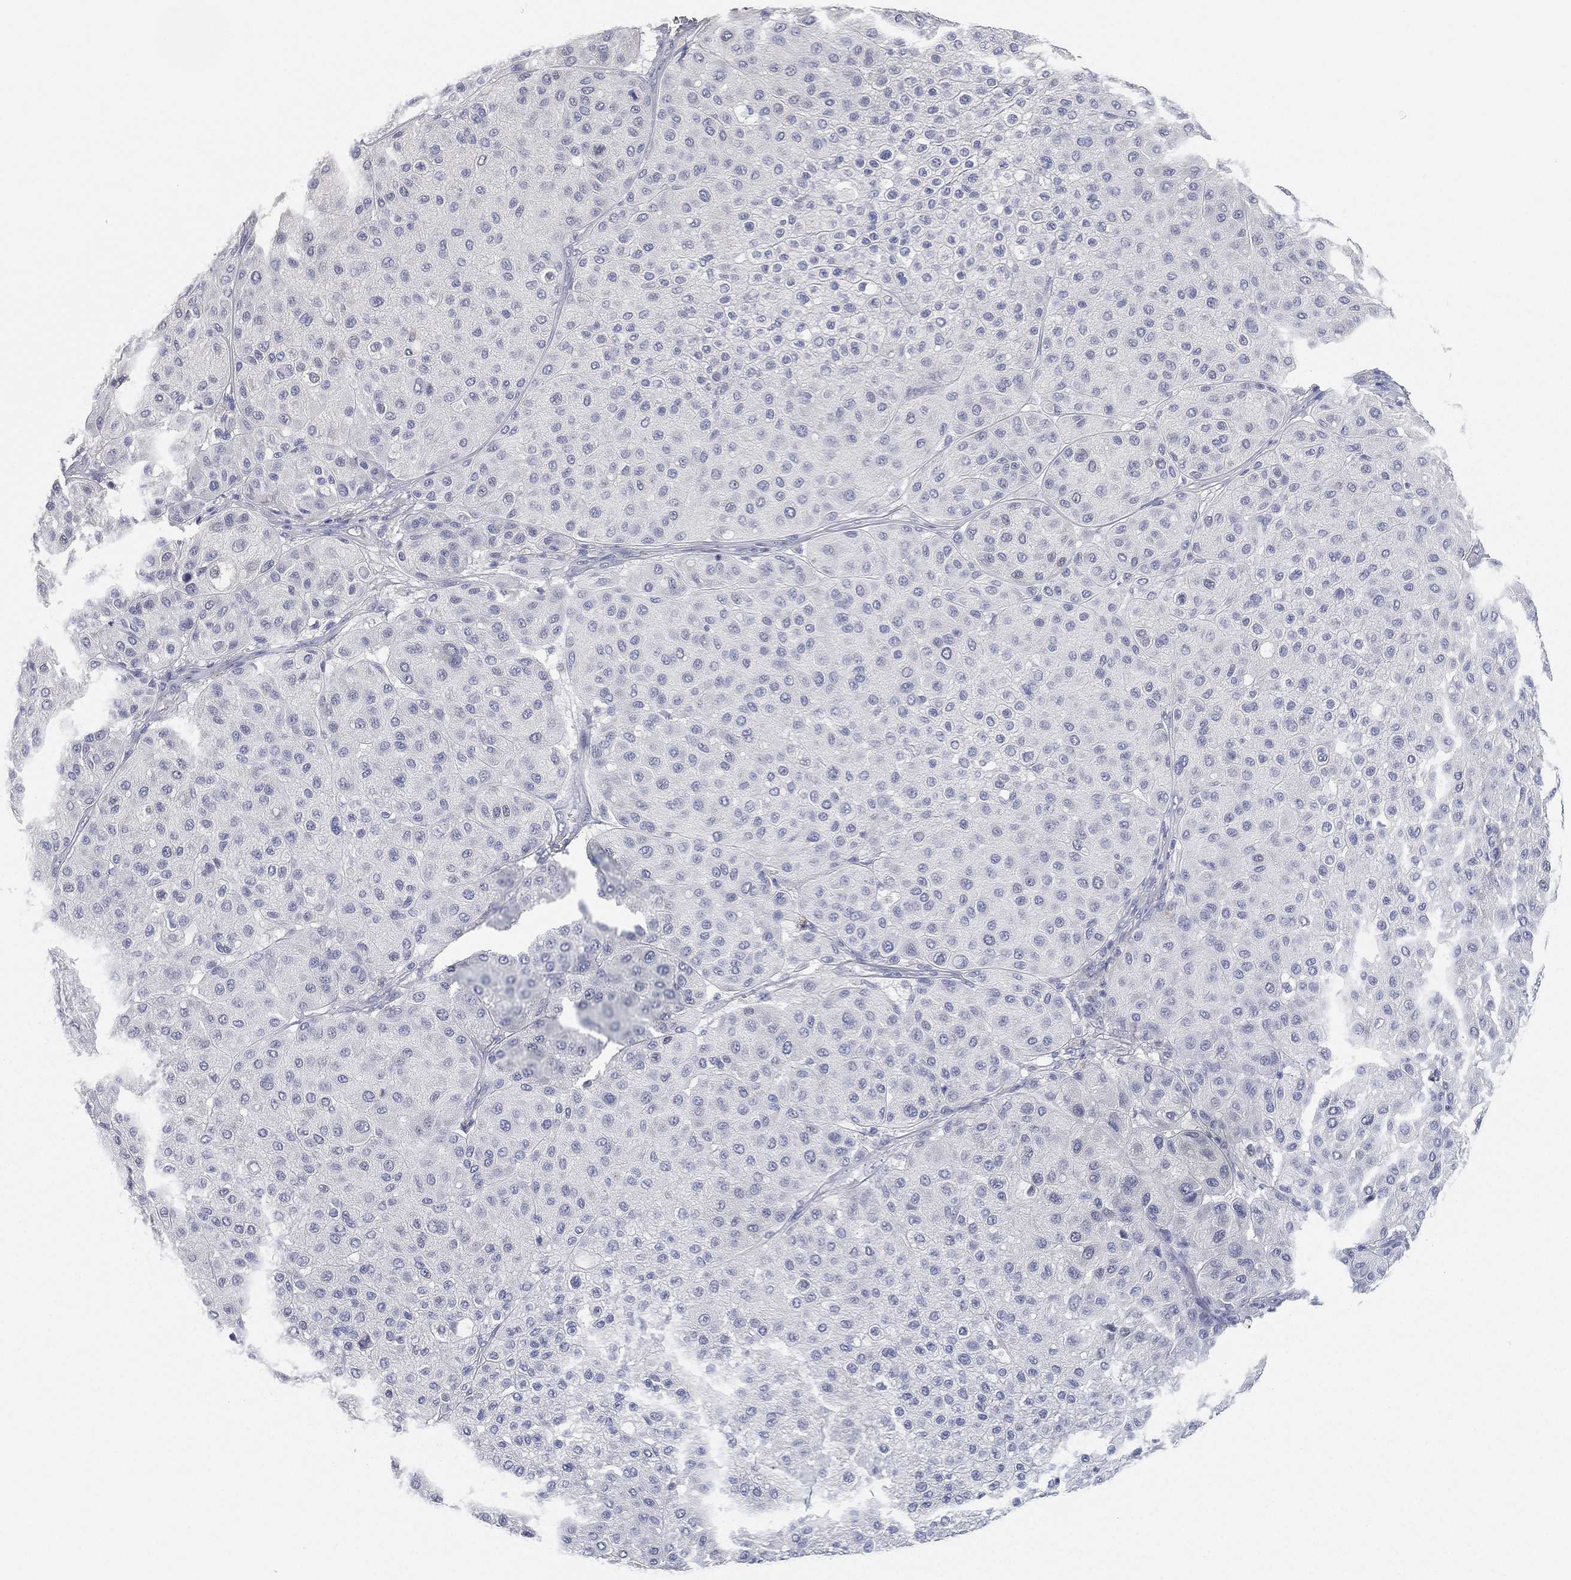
{"staining": {"intensity": "negative", "quantity": "none", "location": "none"}, "tissue": "melanoma", "cell_type": "Tumor cells", "image_type": "cancer", "snomed": [{"axis": "morphology", "description": "Malignant melanoma, Metastatic site"}, {"axis": "topography", "description": "Smooth muscle"}], "caption": "Immunohistochemistry image of malignant melanoma (metastatic site) stained for a protein (brown), which exhibits no expression in tumor cells.", "gene": "FAM187B", "patient": {"sex": "male", "age": 41}}